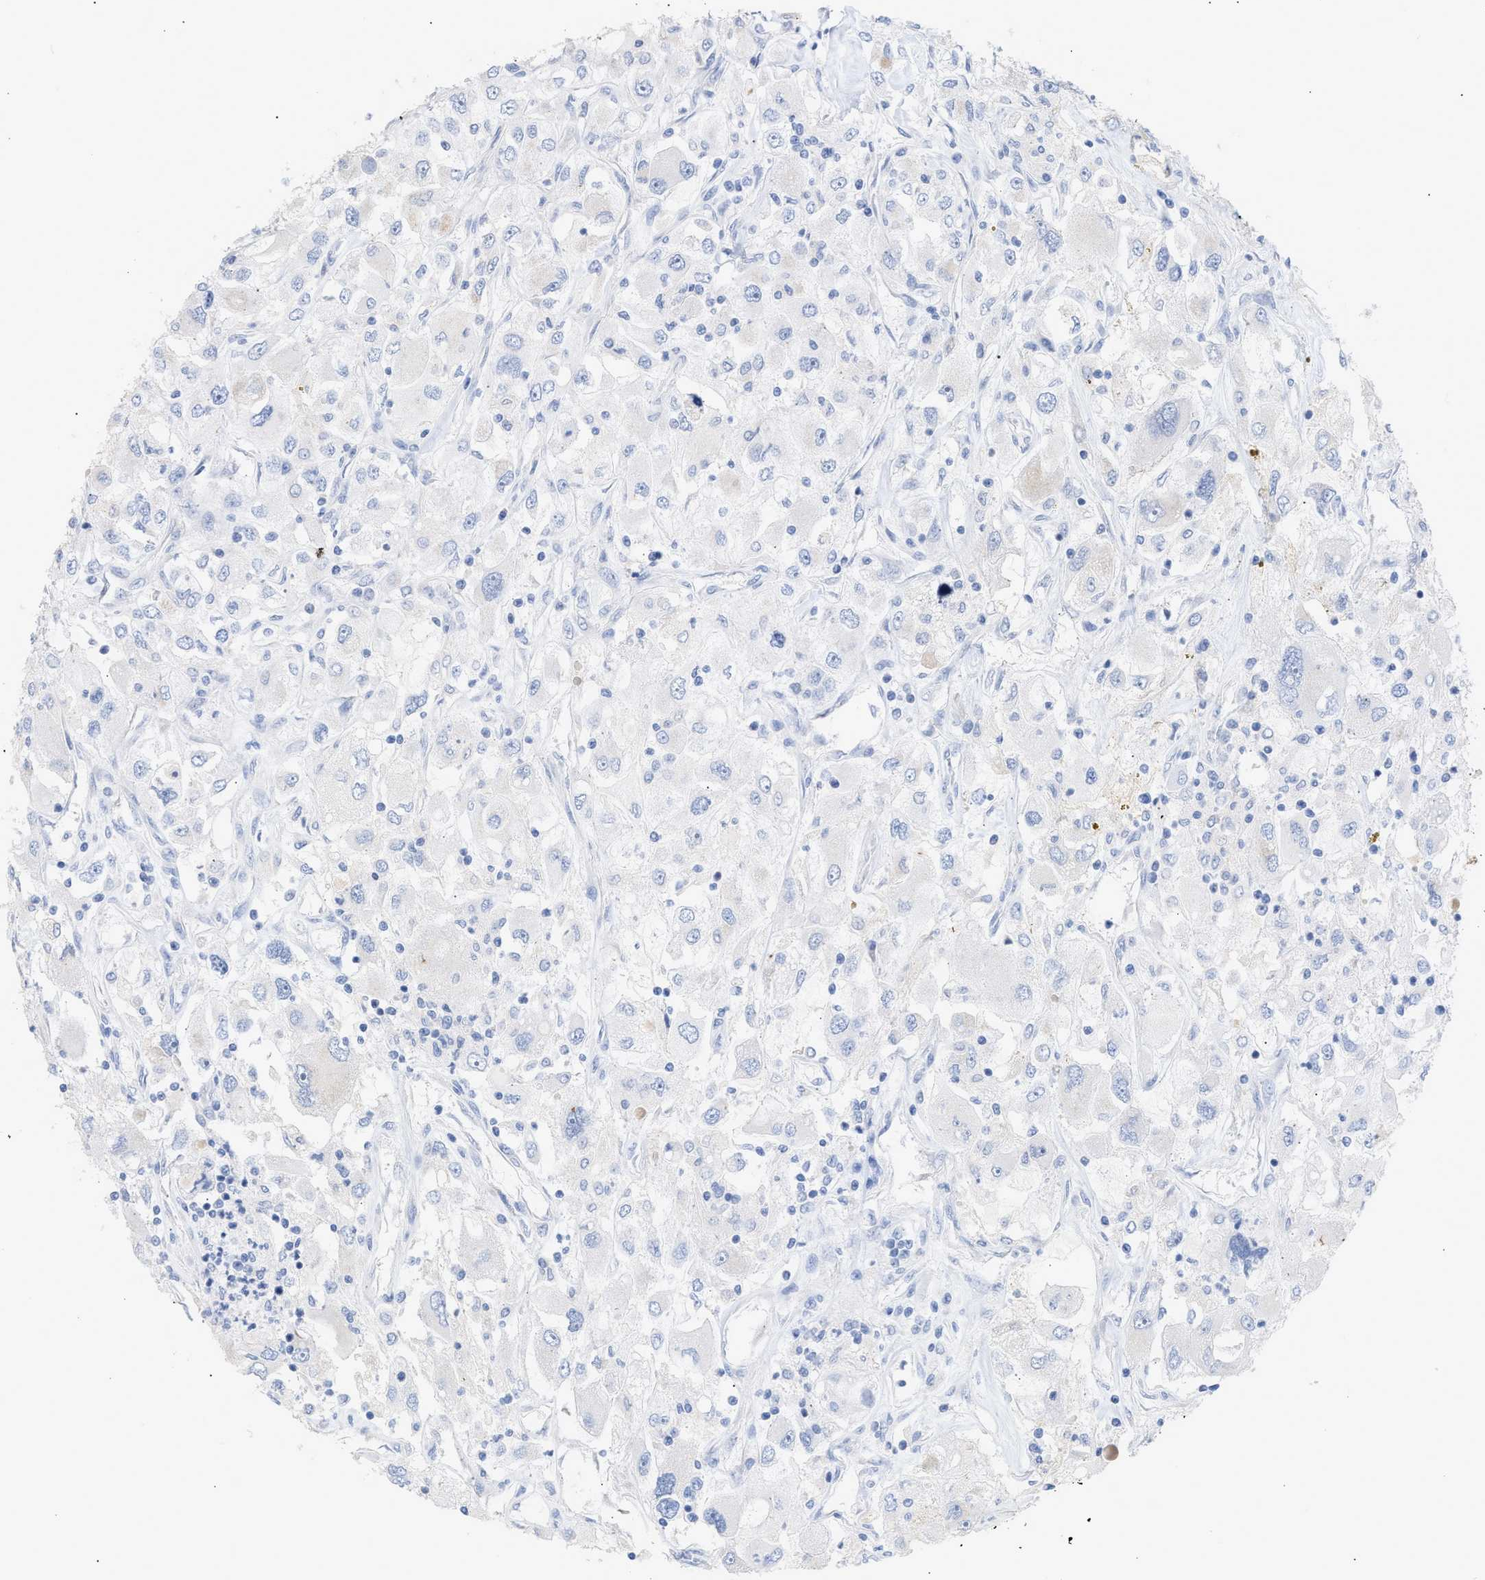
{"staining": {"intensity": "weak", "quantity": "<25%", "location": "cytoplasmic/membranous"}, "tissue": "renal cancer", "cell_type": "Tumor cells", "image_type": "cancer", "snomed": [{"axis": "morphology", "description": "Adenocarcinoma, NOS"}, {"axis": "topography", "description": "Kidney"}], "caption": "IHC of human adenocarcinoma (renal) shows no staining in tumor cells.", "gene": "ACOT13", "patient": {"sex": "female", "age": 52}}